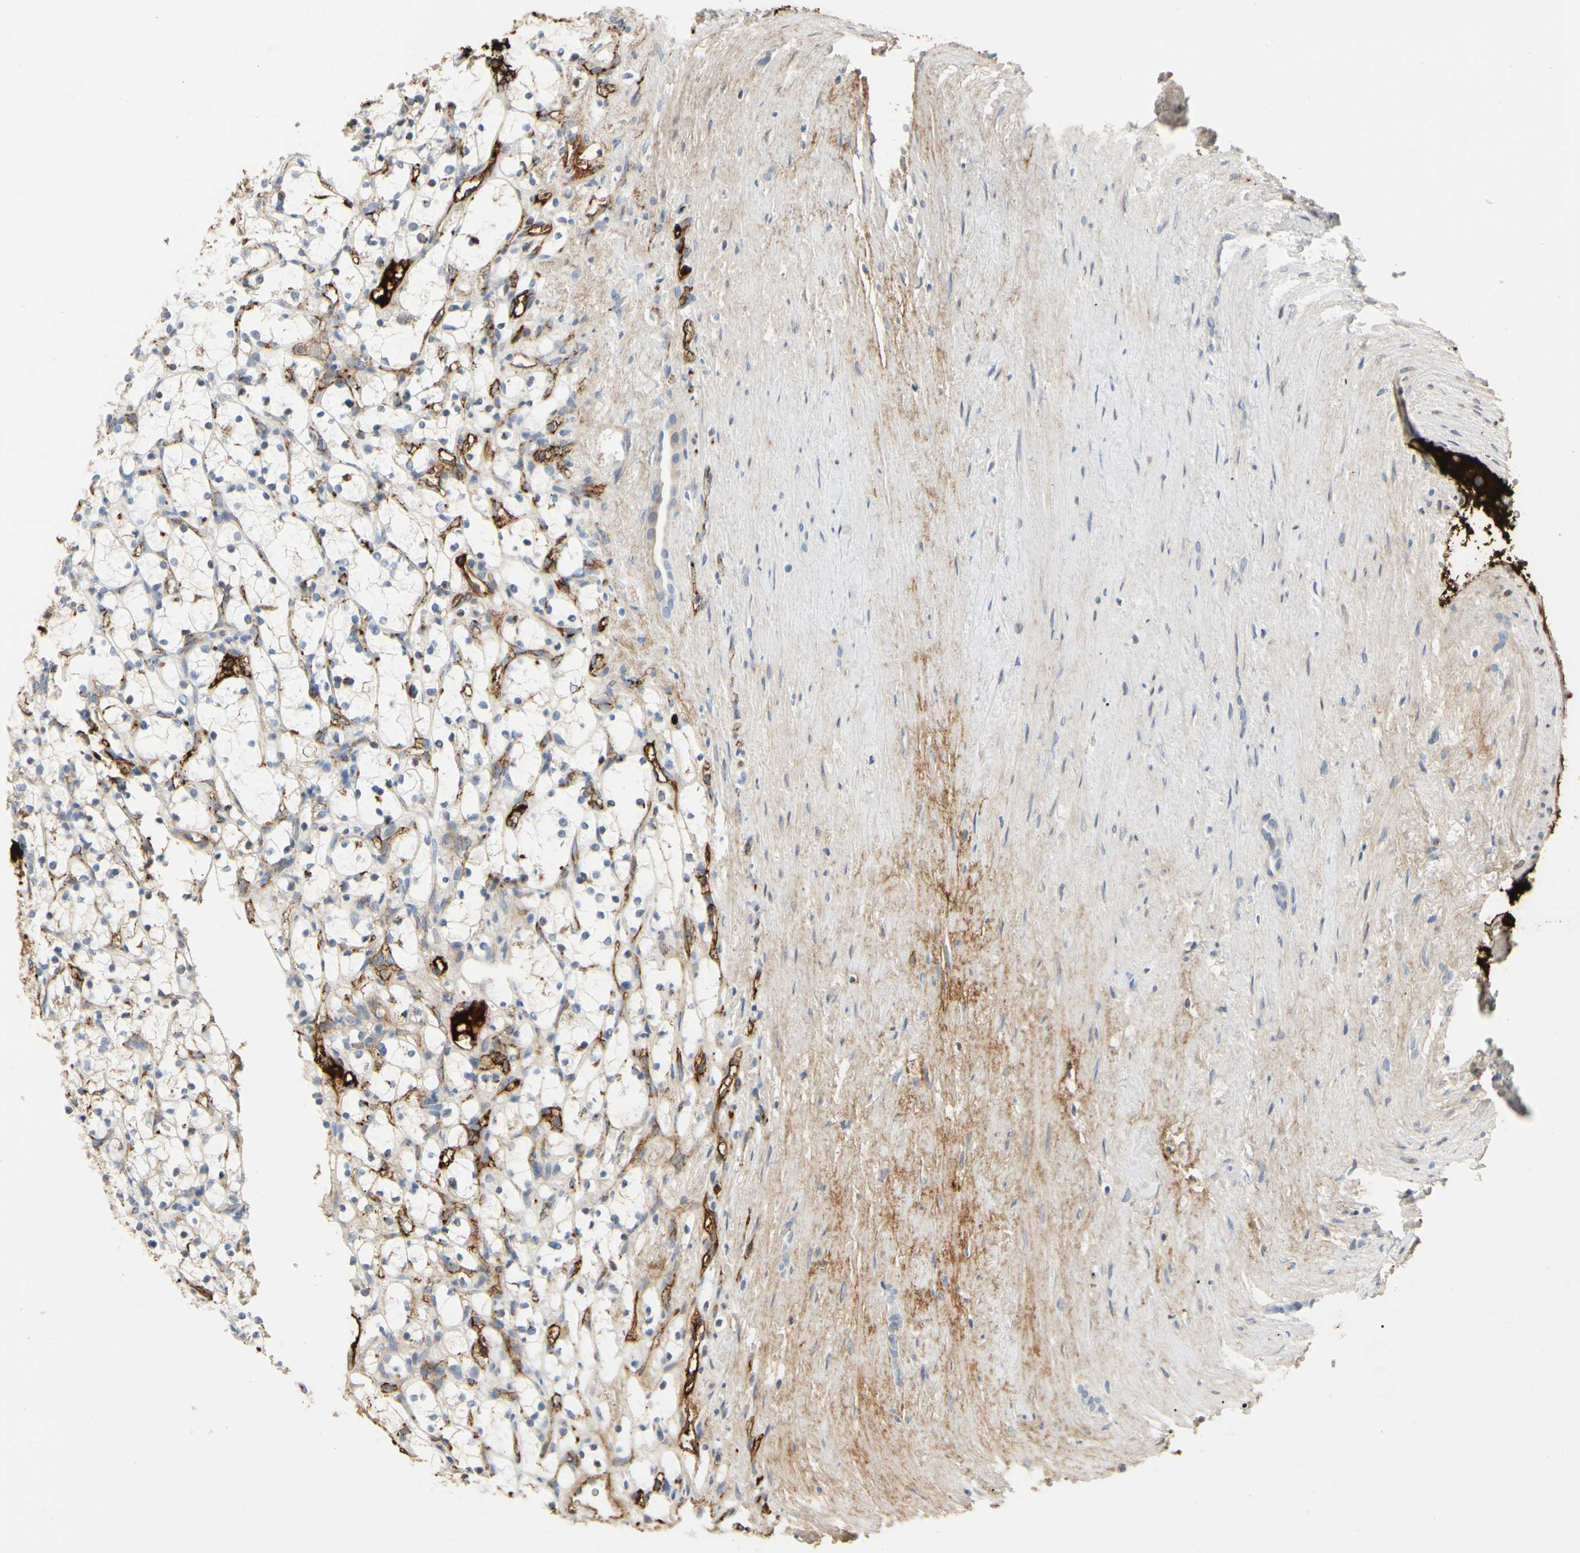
{"staining": {"intensity": "strong", "quantity": "<25%", "location": "cytoplasmic/membranous"}, "tissue": "renal cancer", "cell_type": "Tumor cells", "image_type": "cancer", "snomed": [{"axis": "morphology", "description": "Adenocarcinoma, NOS"}, {"axis": "topography", "description": "Kidney"}], "caption": "Immunohistochemical staining of renal cancer (adenocarcinoma) shows strong cytoplasmic/membranous protein positivity in about <25% of tumor cells. (Brightfield microscopy of DAB IHC at high magnification).", "gene": "FGB", "patient": {"sex": "female", "age": 69}}